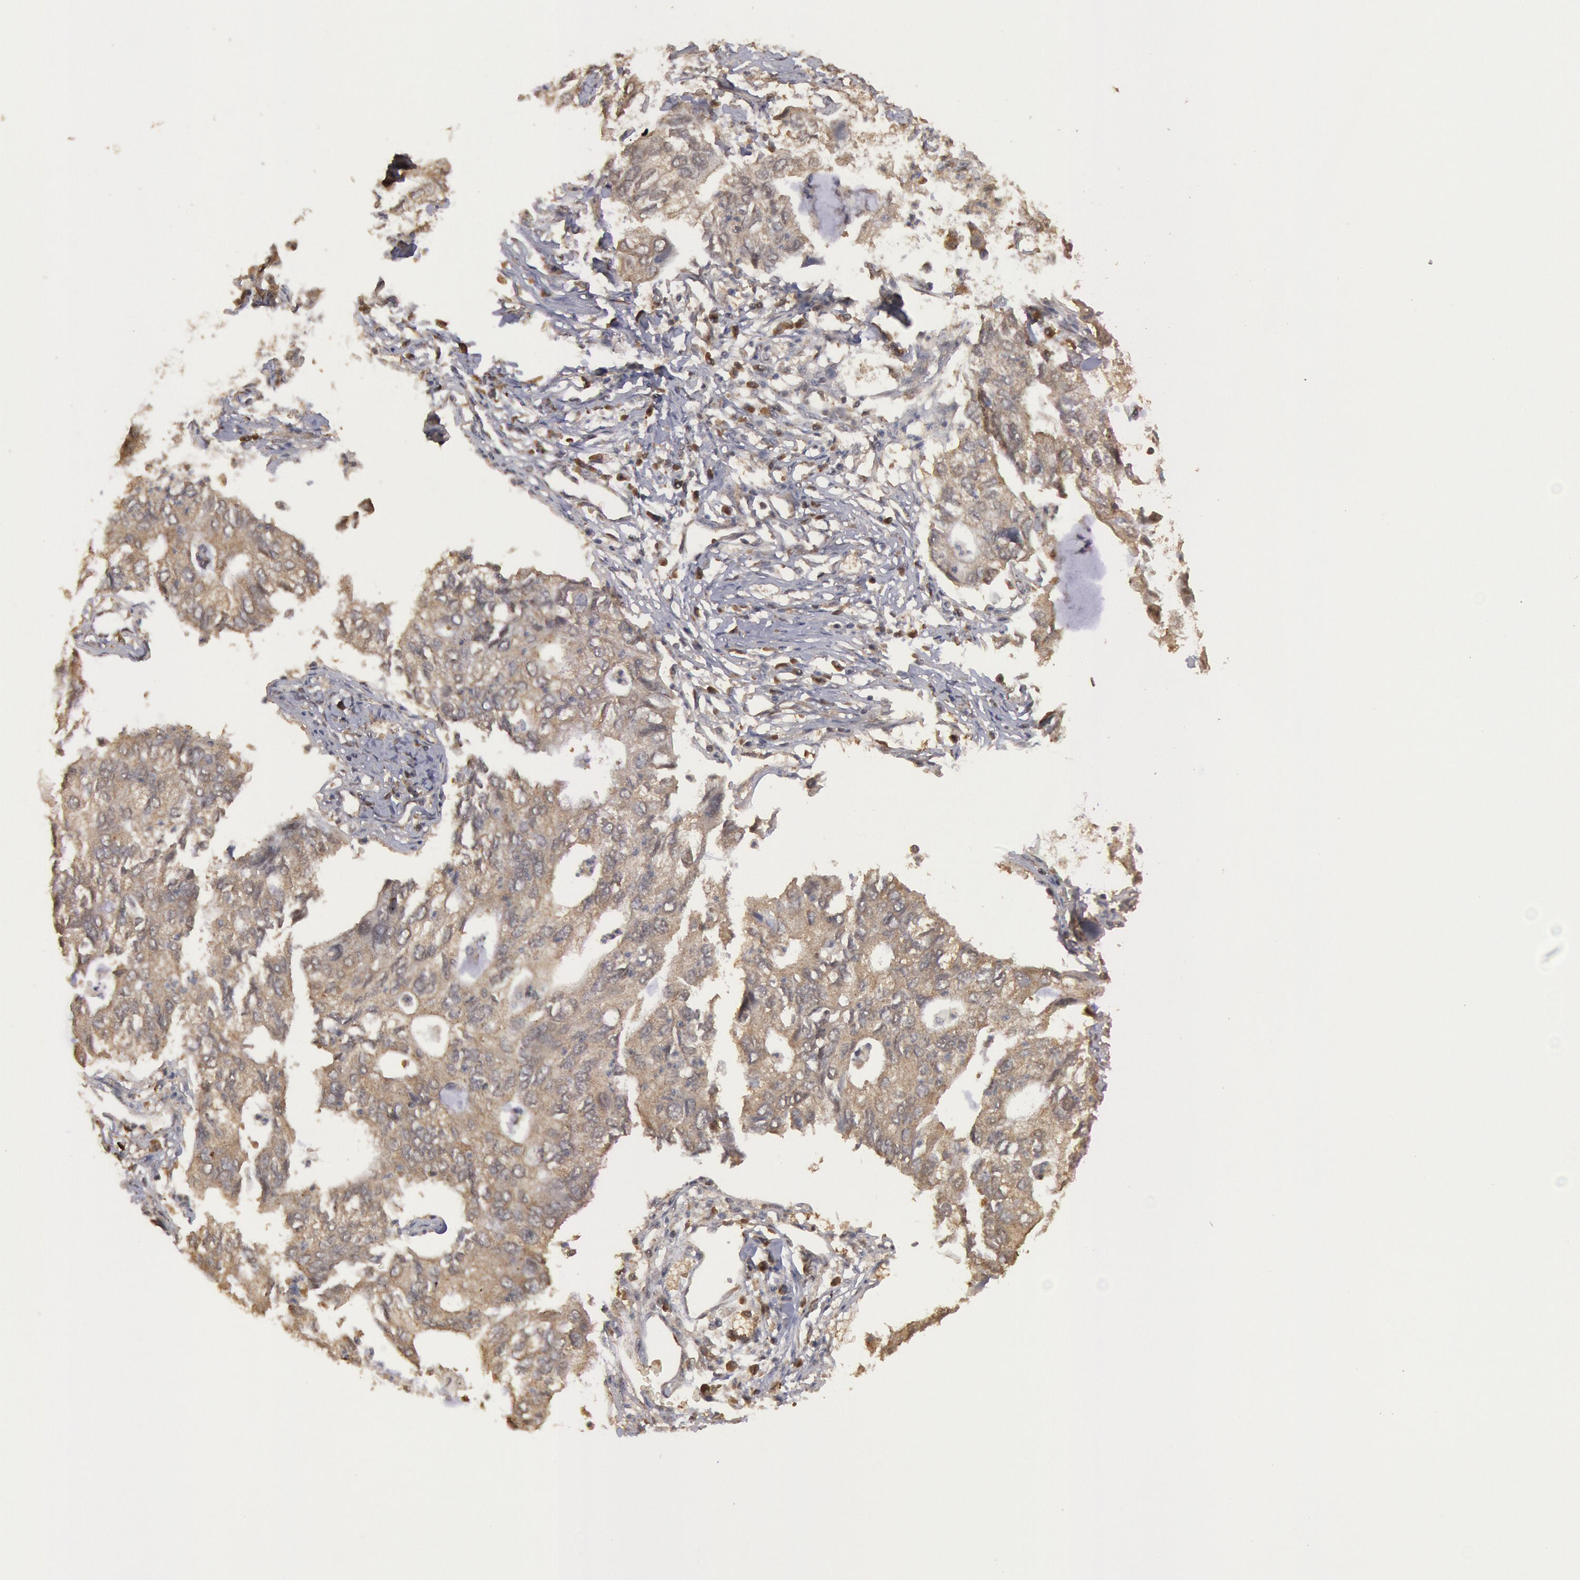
{"staining": {"intensity": "moderate", "quantity": ">75%", "location": "cytoplasmic/membranous"}, "tissue": "lung cancer", "cell_type": "Tumor cells", "image_type": "cancer", "snomed": [{"axis": "morphology", "description": "Adenocarcinoma, NOS"}, {"axis": "topography", "description": "Lung"}], "caption": "Immunohistochemical staining of human adenocarcinoma (lung) exhibits medium levels of moderate cytoplasmic/membranous protein positivity in approximately >75% of tumor cells. (brown staining indicates protein expression, while blue staining denotes nuclei).", "gene": "USP14", "patient": {"sex": "male", "age": 48}}